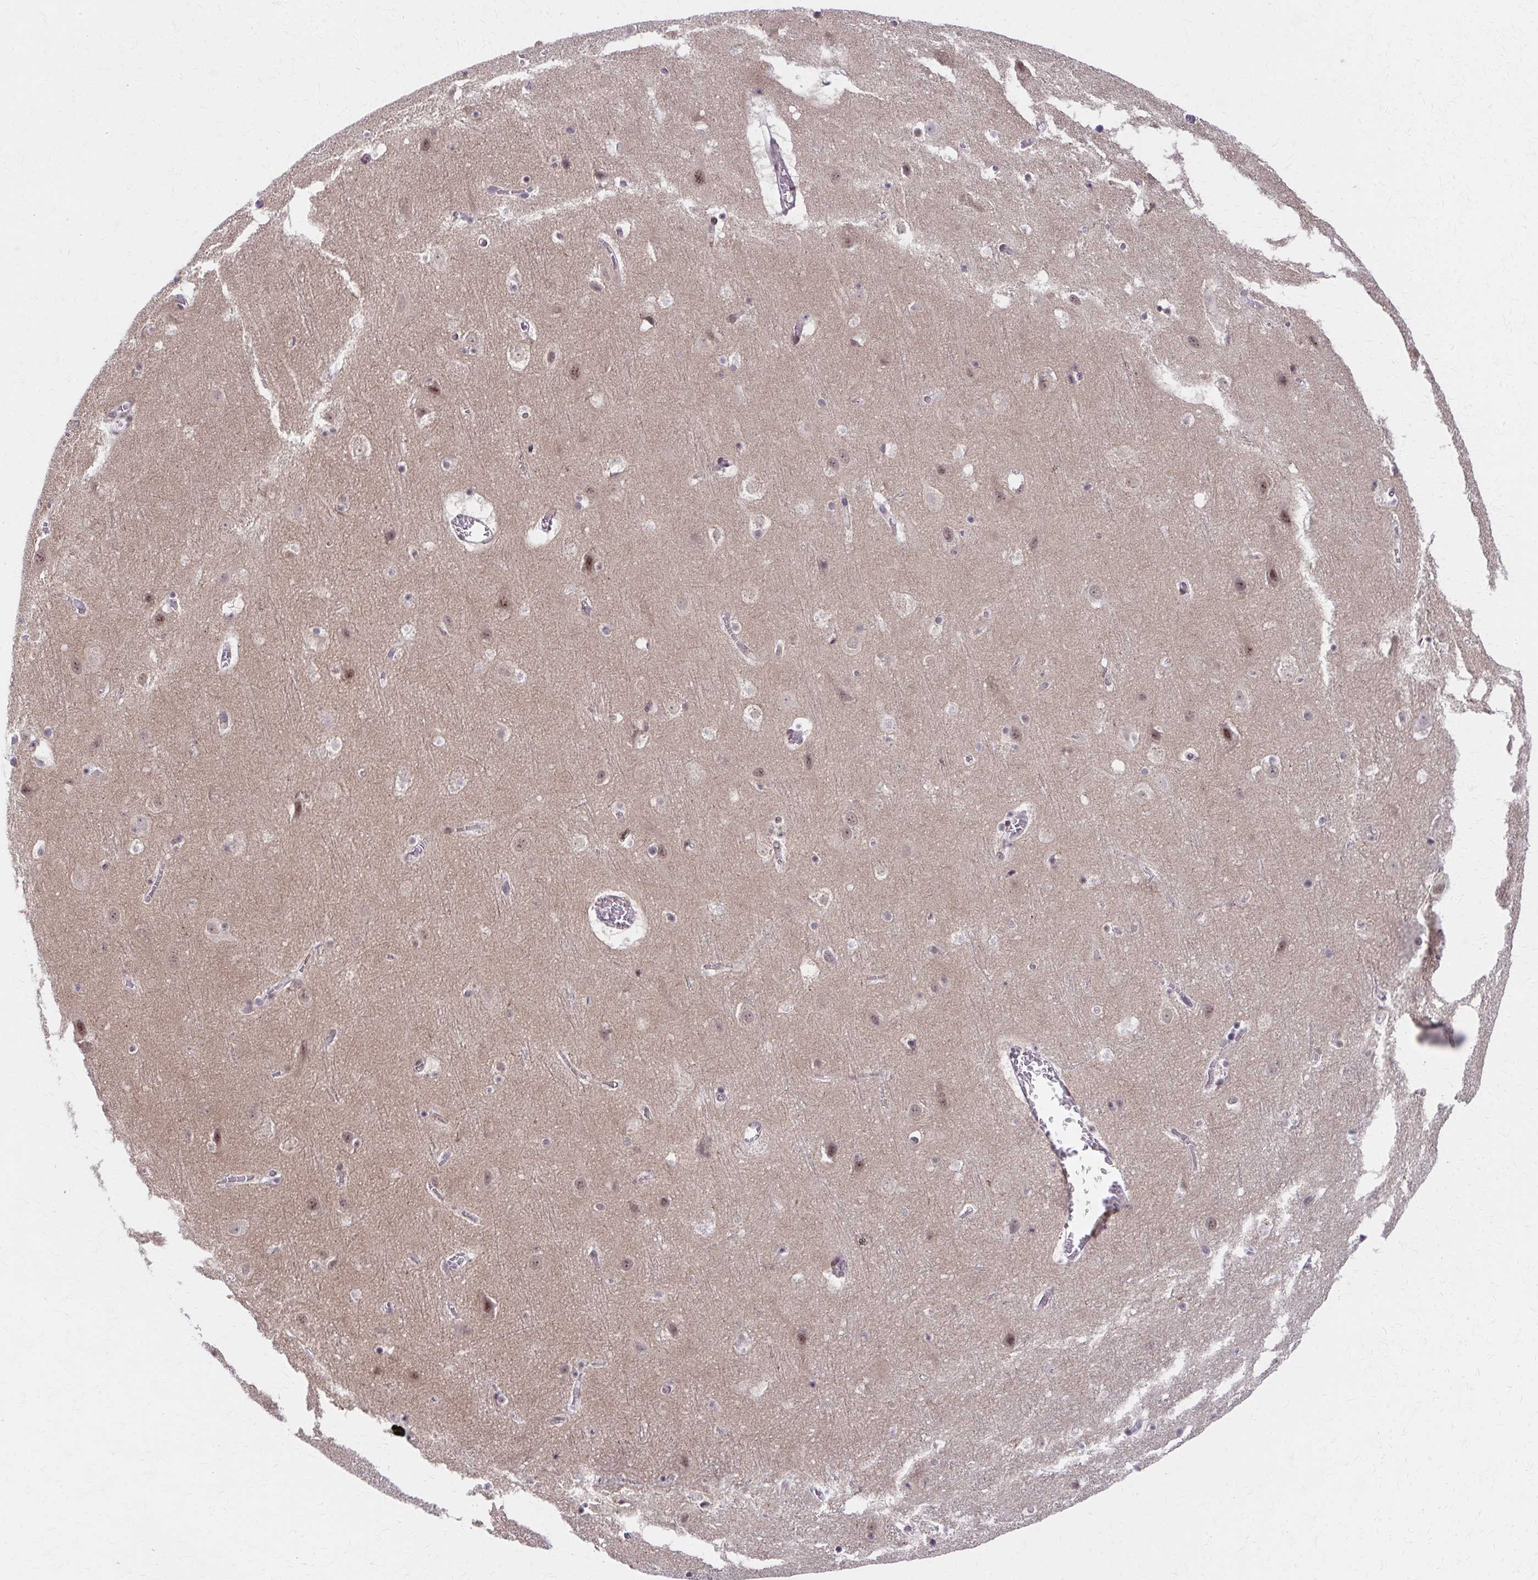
{"staining": {"intensity": "weak", "quantity": ">75%", "location": "nuclear"}, "tissue": "cerebral cortex", "cell_type": "Endothelial cells", "image_type": "normal", "snomed": [{"axis": "morphology", "description": "Normal tissue, NOS"}, {"axis": "topography", "description": "Cerebral cortex"}], "caption": "Human cerebral cortex stained with a brown dye reveals weak nuclear positive staining in approximately >75% of endothelial cells.", "gene": "SETBP1", "patient": {"sex": "female", "age": 42}}